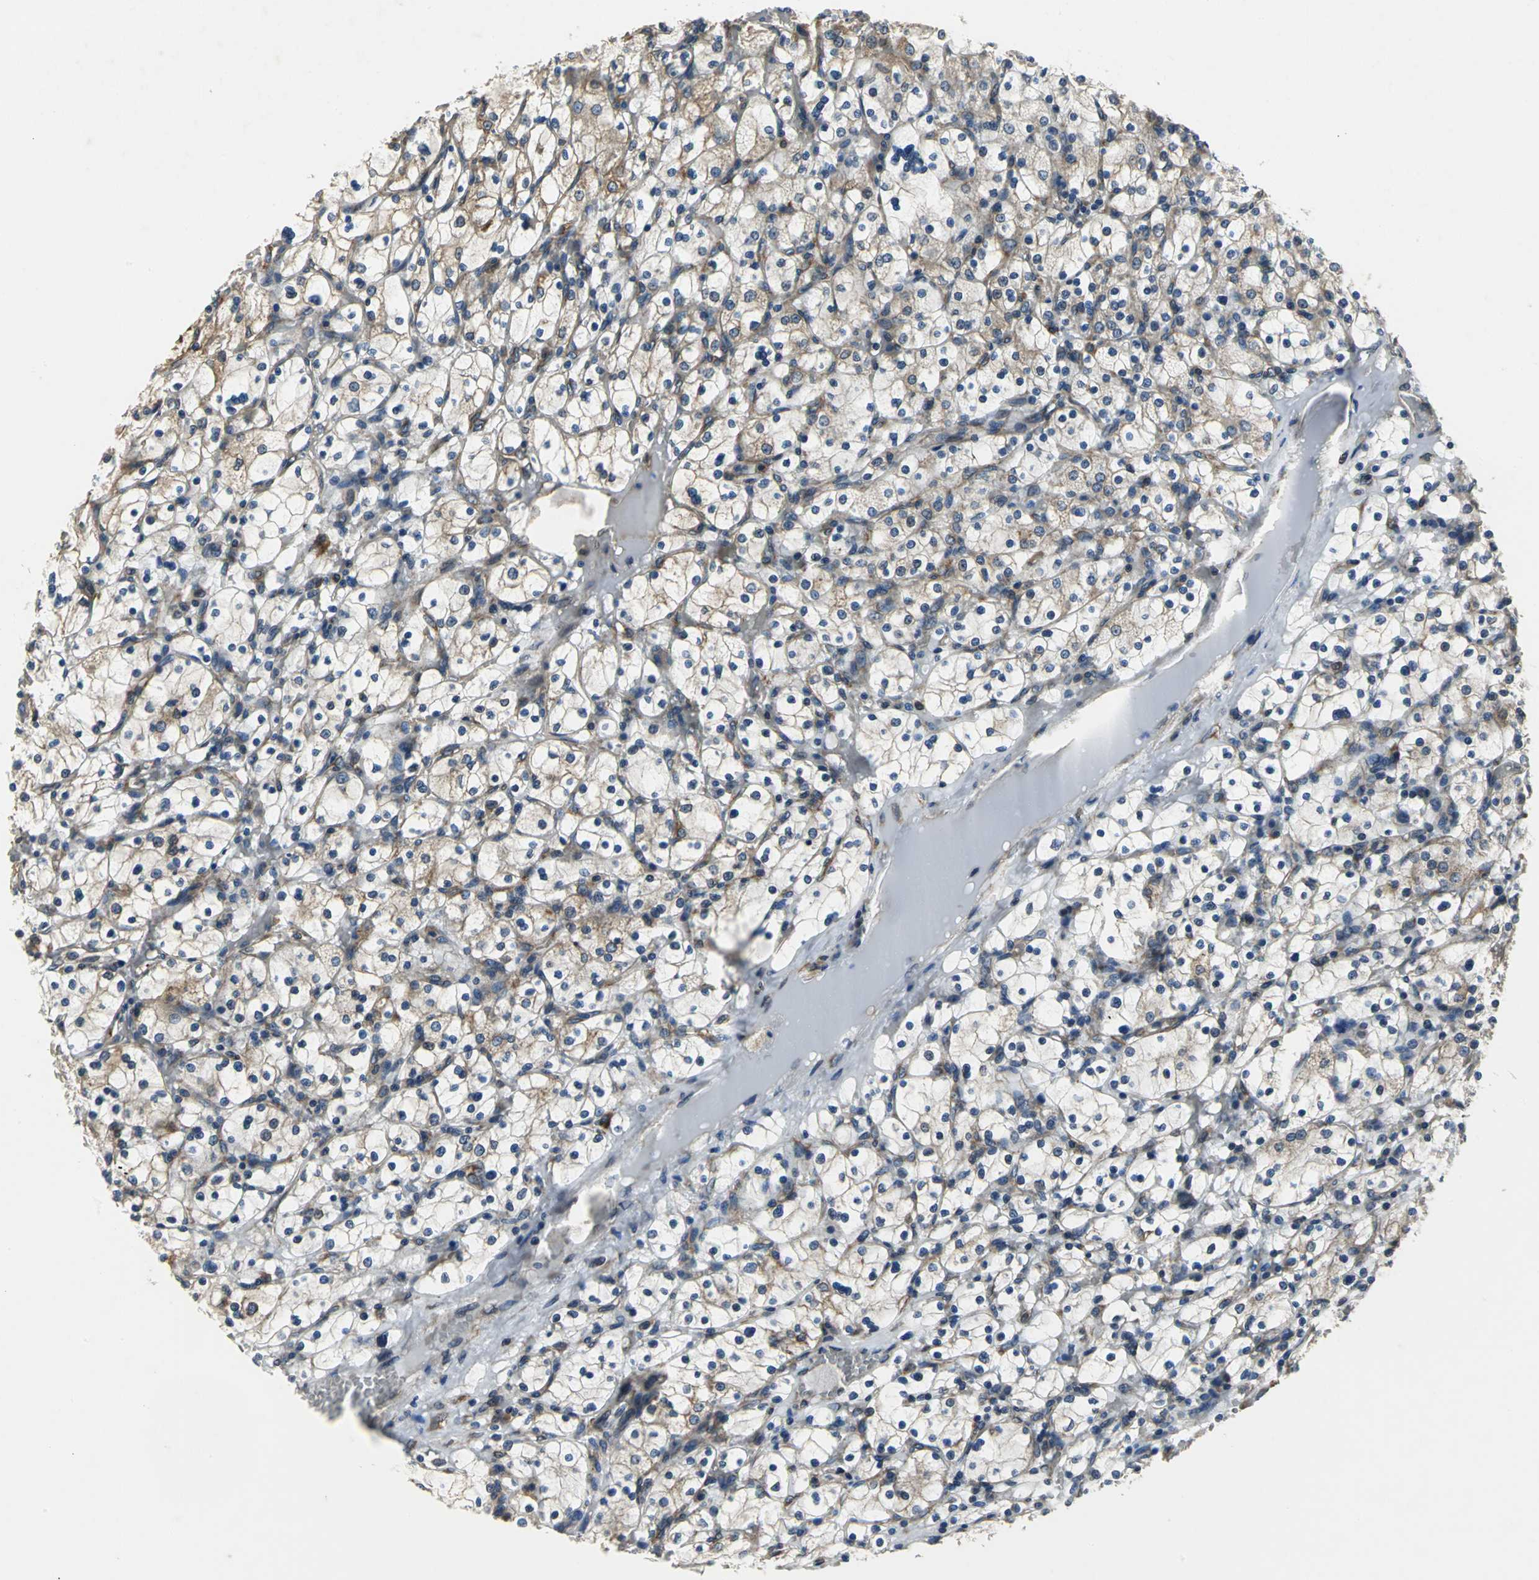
{"staining": {"intensity": "weak", "quantity": "25%-75%", "location": "cytoplasmic/membranous"}, "tissue": "renal cancer", "cell_type": "Tumor cells", "image_type": "cancer", "snomed": [{"axis": "morphology", "description": "Adenocarcinoma, NOS"}, {"axis": "topography", "description": "Kidney"}], "caption": "This is an image of immunohistochemistry (IHC) staining of renal adenocarcinoma, which shows weak expression in the cytoplasmic/membranous of tumor cells.", "gene": "SYVN1", "patient": {"sex": "female", "age": 83}}